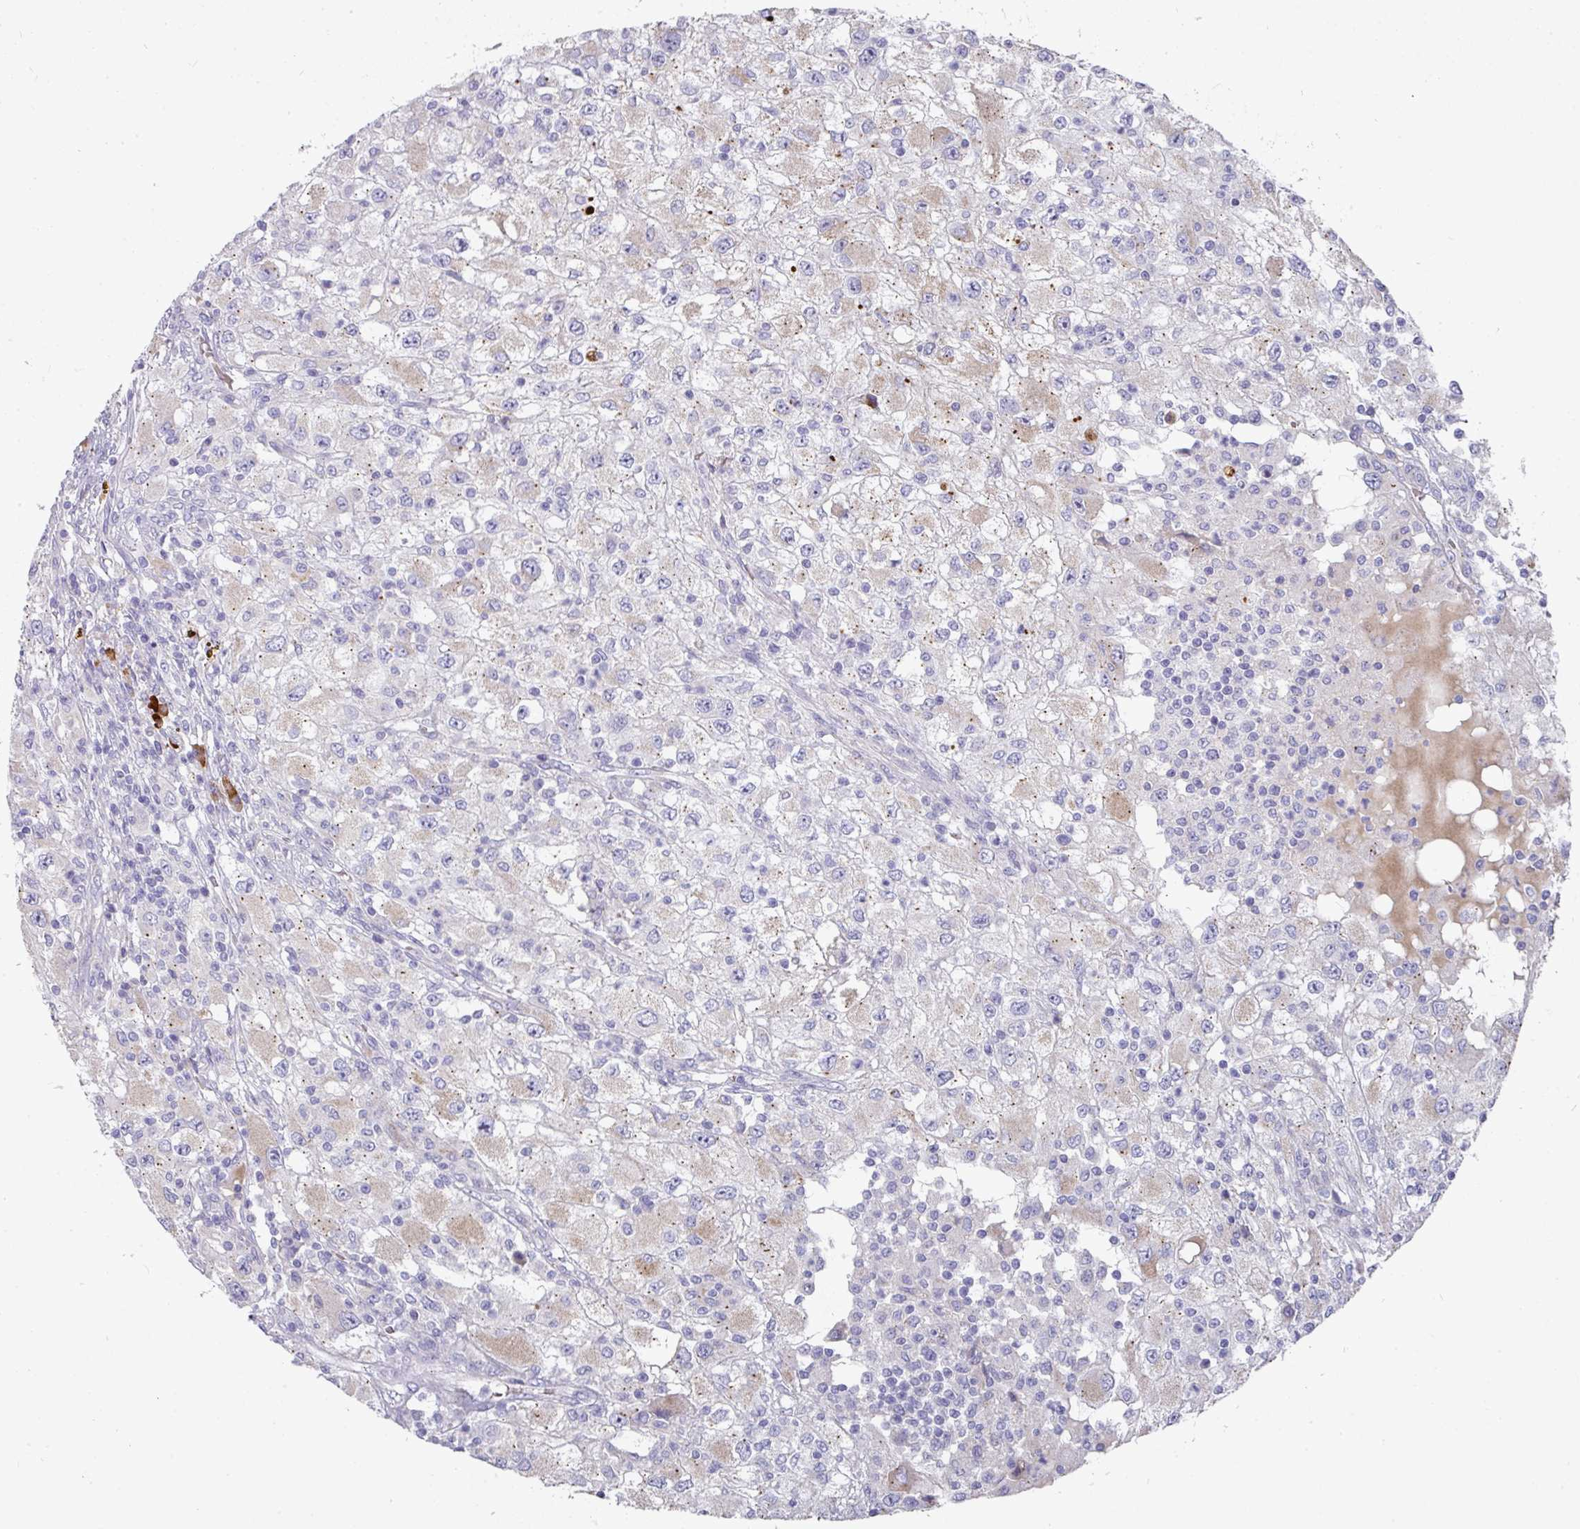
{"staining": {"intensity": "weak", "quantity": "<25%", "location": "cytoplasmic/membranous"}, "tissue": "renal cancer", "cell_type": "Tumor cells", "image_type": "cancer", "snomed": [{"axis": "morphology", "description": "Adenocarcinoma, NOS"}, {"axis": "topography", "description": "Kidney"}], "caption": "A micrograph of renal cancer (adenocarcinoma) stained for a protein shows no brown staining in tumor cells.", "gene": "IL4R", "patient": {"sex": "female", "age": 67}}